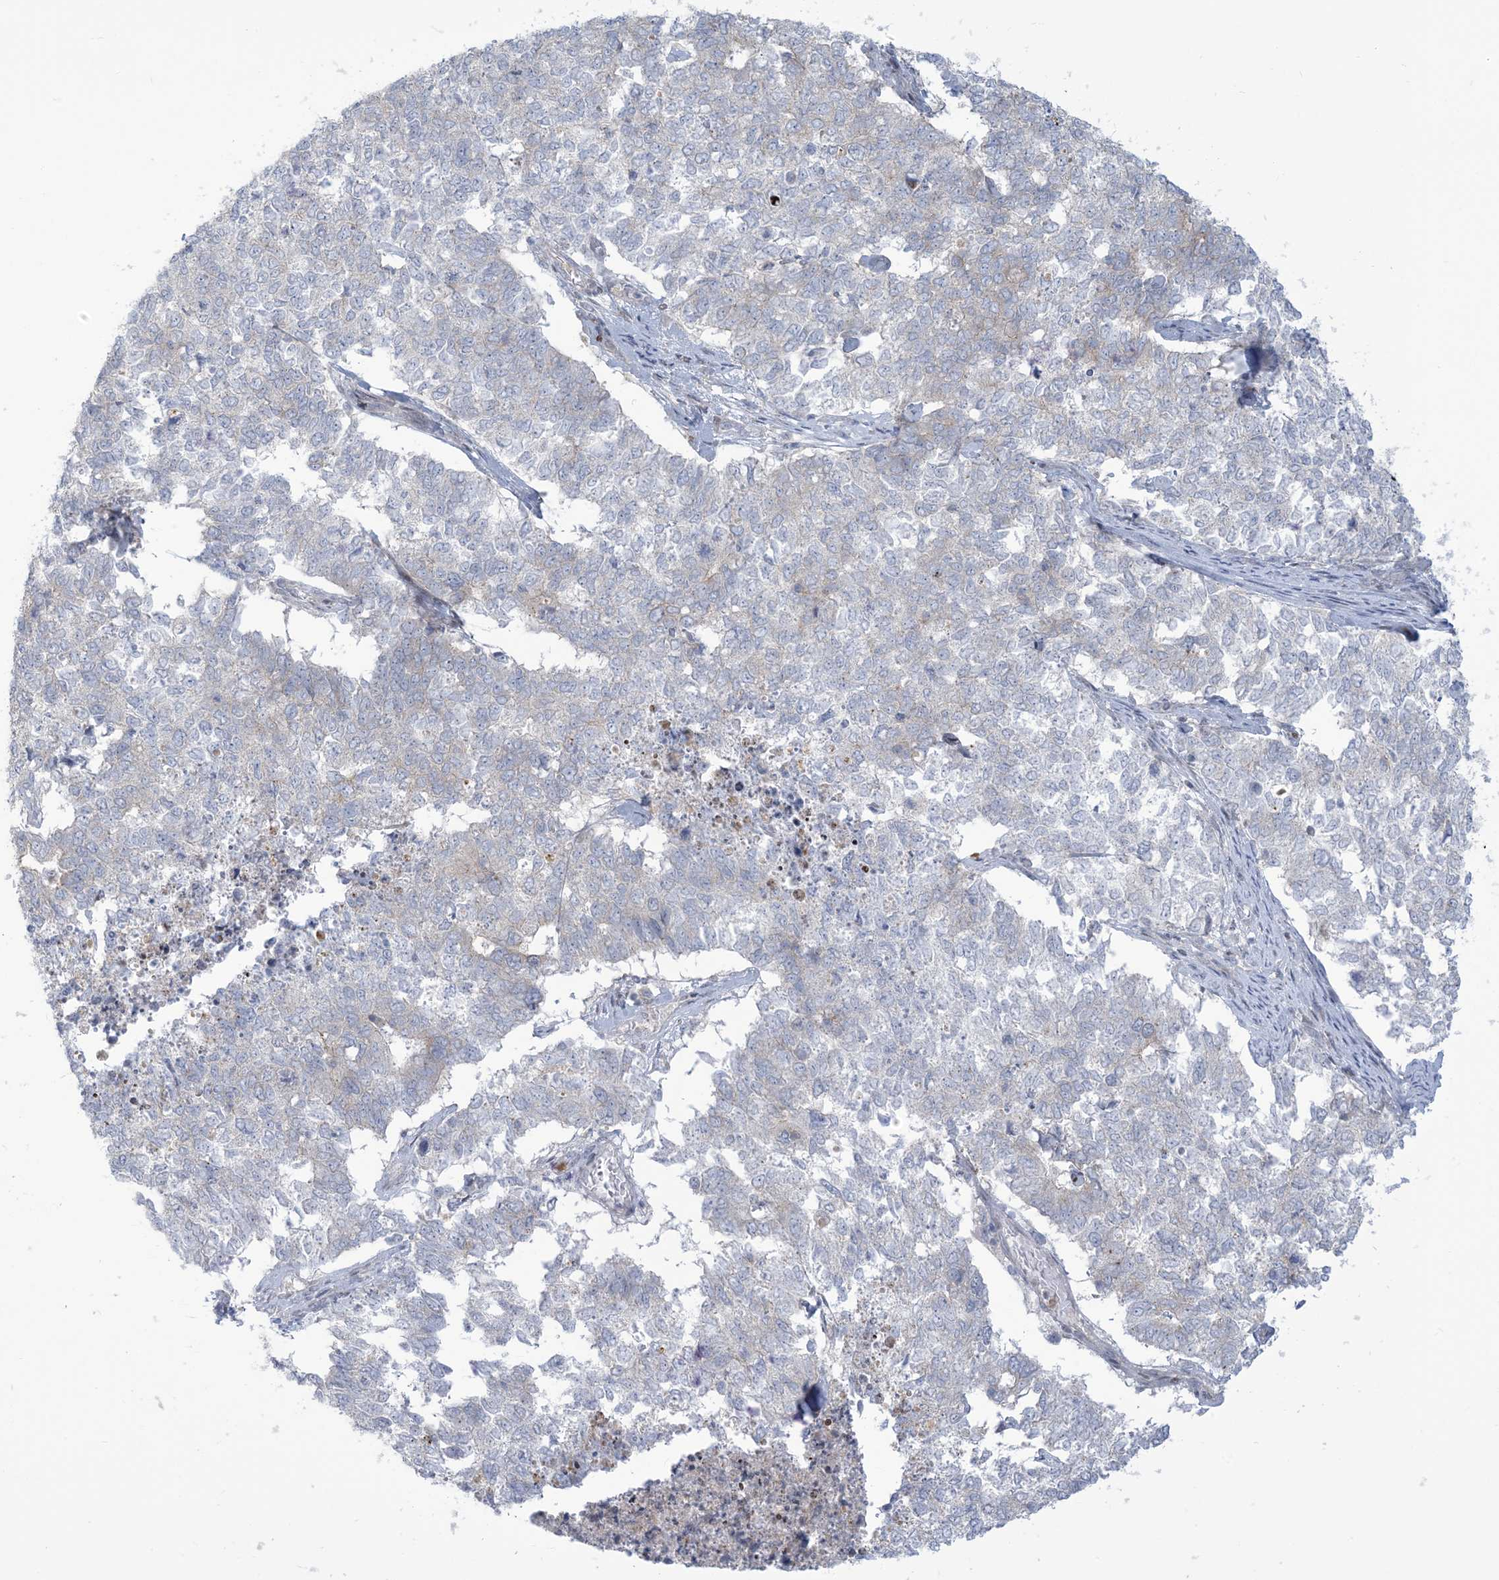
{"staining": {"intensity": "negative", "quantity": "none", "location": "none"}, "tissue": "cervical cancer", "cell_type": "Tumor cells", "image_type": "cancer", "snomed": [{"axis": "morphology", "description": "Squamous cell carcinoma, NOS"}, {"axis": "topography", "description": "Cervix"}], "caption": "Tumor cells show no significant protein staining in cervical squamous cell carcinoma. Brightfield microscopy of immunohistochemistry (IHC) stained with DAB (brown) and hematoxylin (blue), captured at high magnification.", "gene": "AFTPH", "patient": {"sex": "female", "age": 63}}